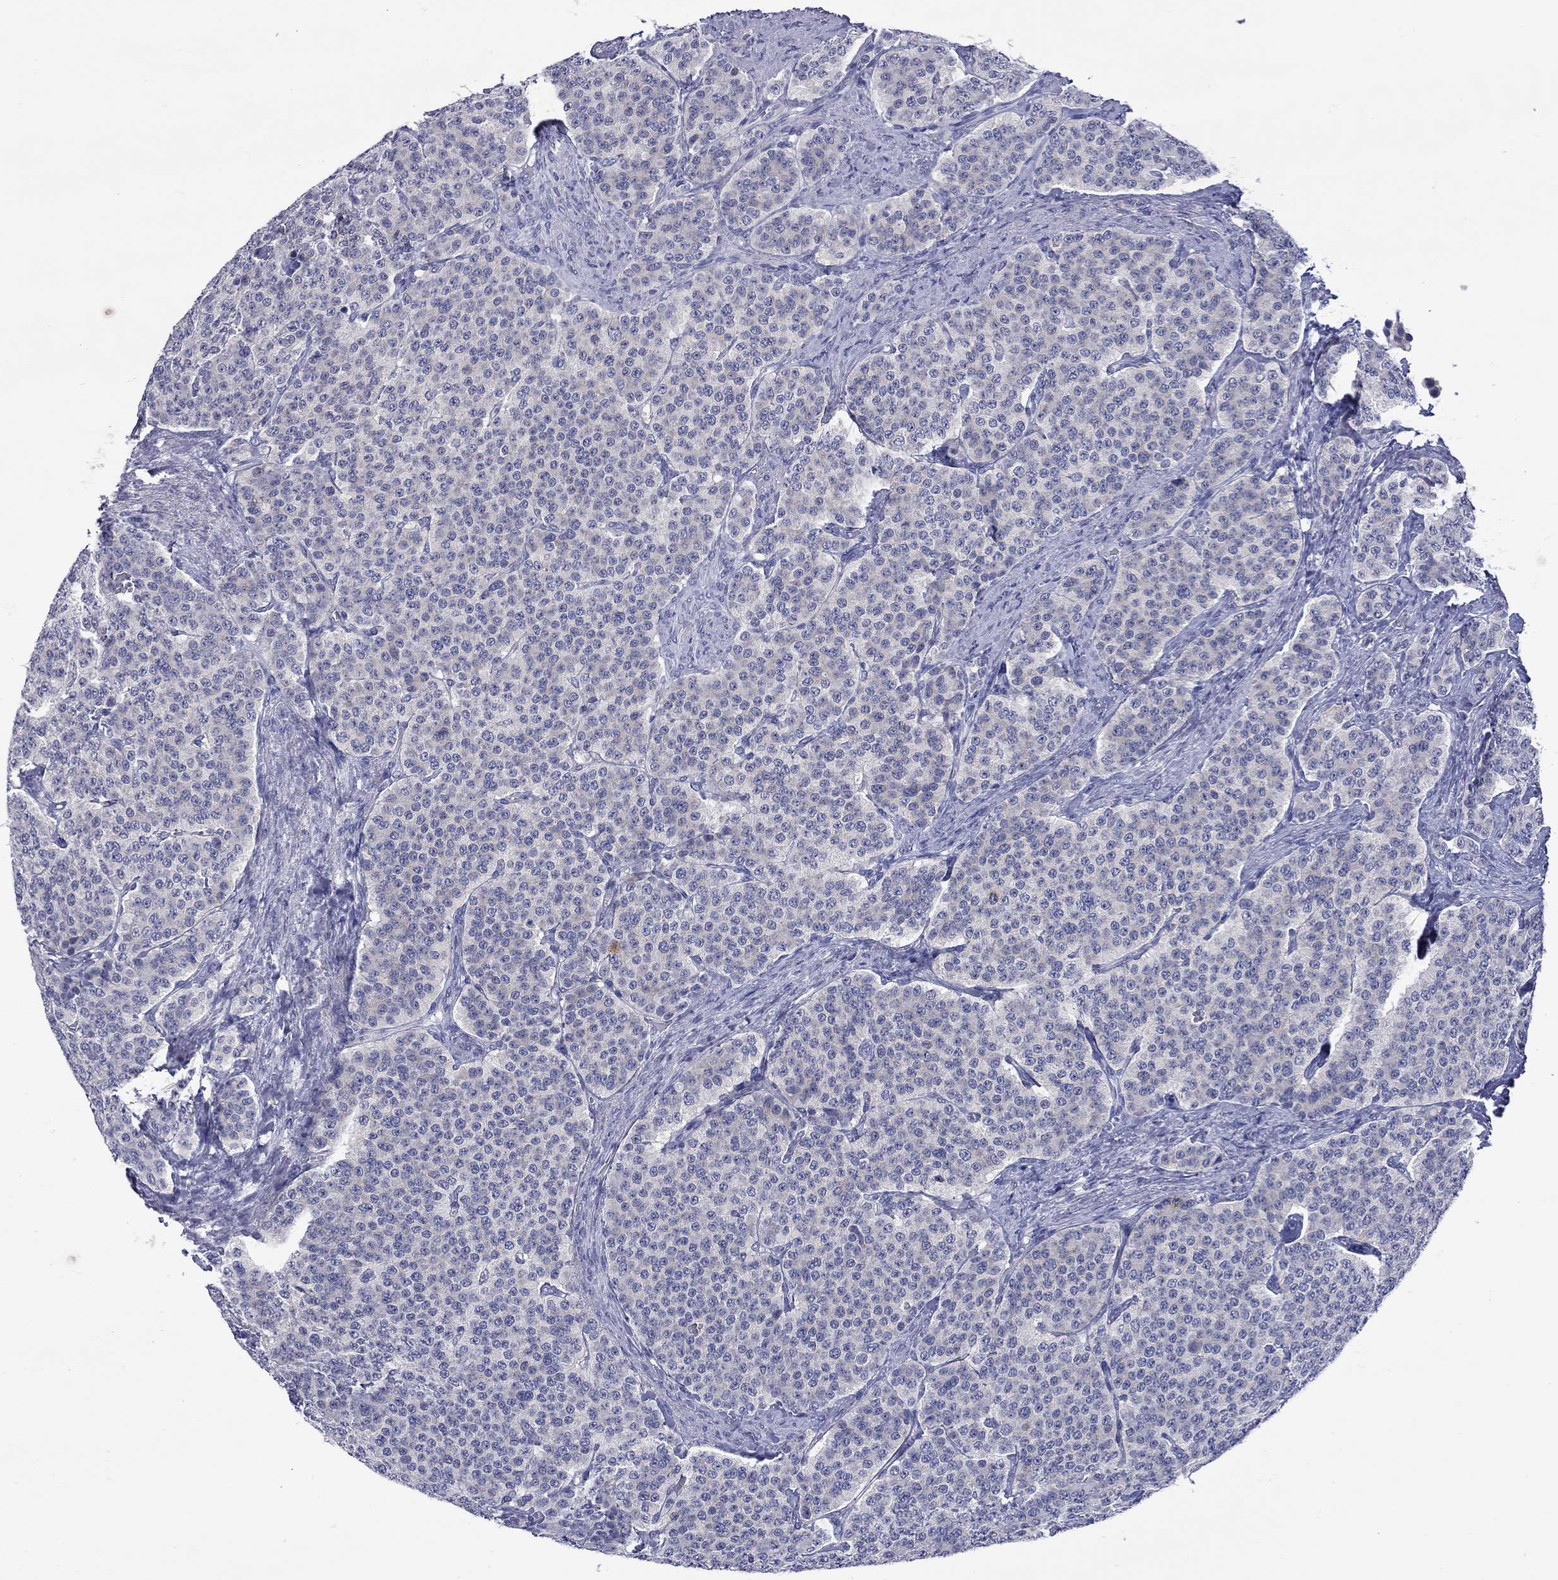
{"staining": {"intensity": "negative", "quantity": "none", "location": "none"}, "tissue": "carcinoid", "cell_type": "Tumor cells", "image_type": "cancer", "snomed": [{"axis": "morphology", "description": "Carcinoid, malignant, NOS"}, {"axis": "topography", "description": "Small intestine"}], "caption": "Immunohistochemistry image of human carcinoid stained for a protein (brown), which displays no positivity in tumor cells.", "gene": "CERS1", "patient": {"sex": "female", "age": 58}}